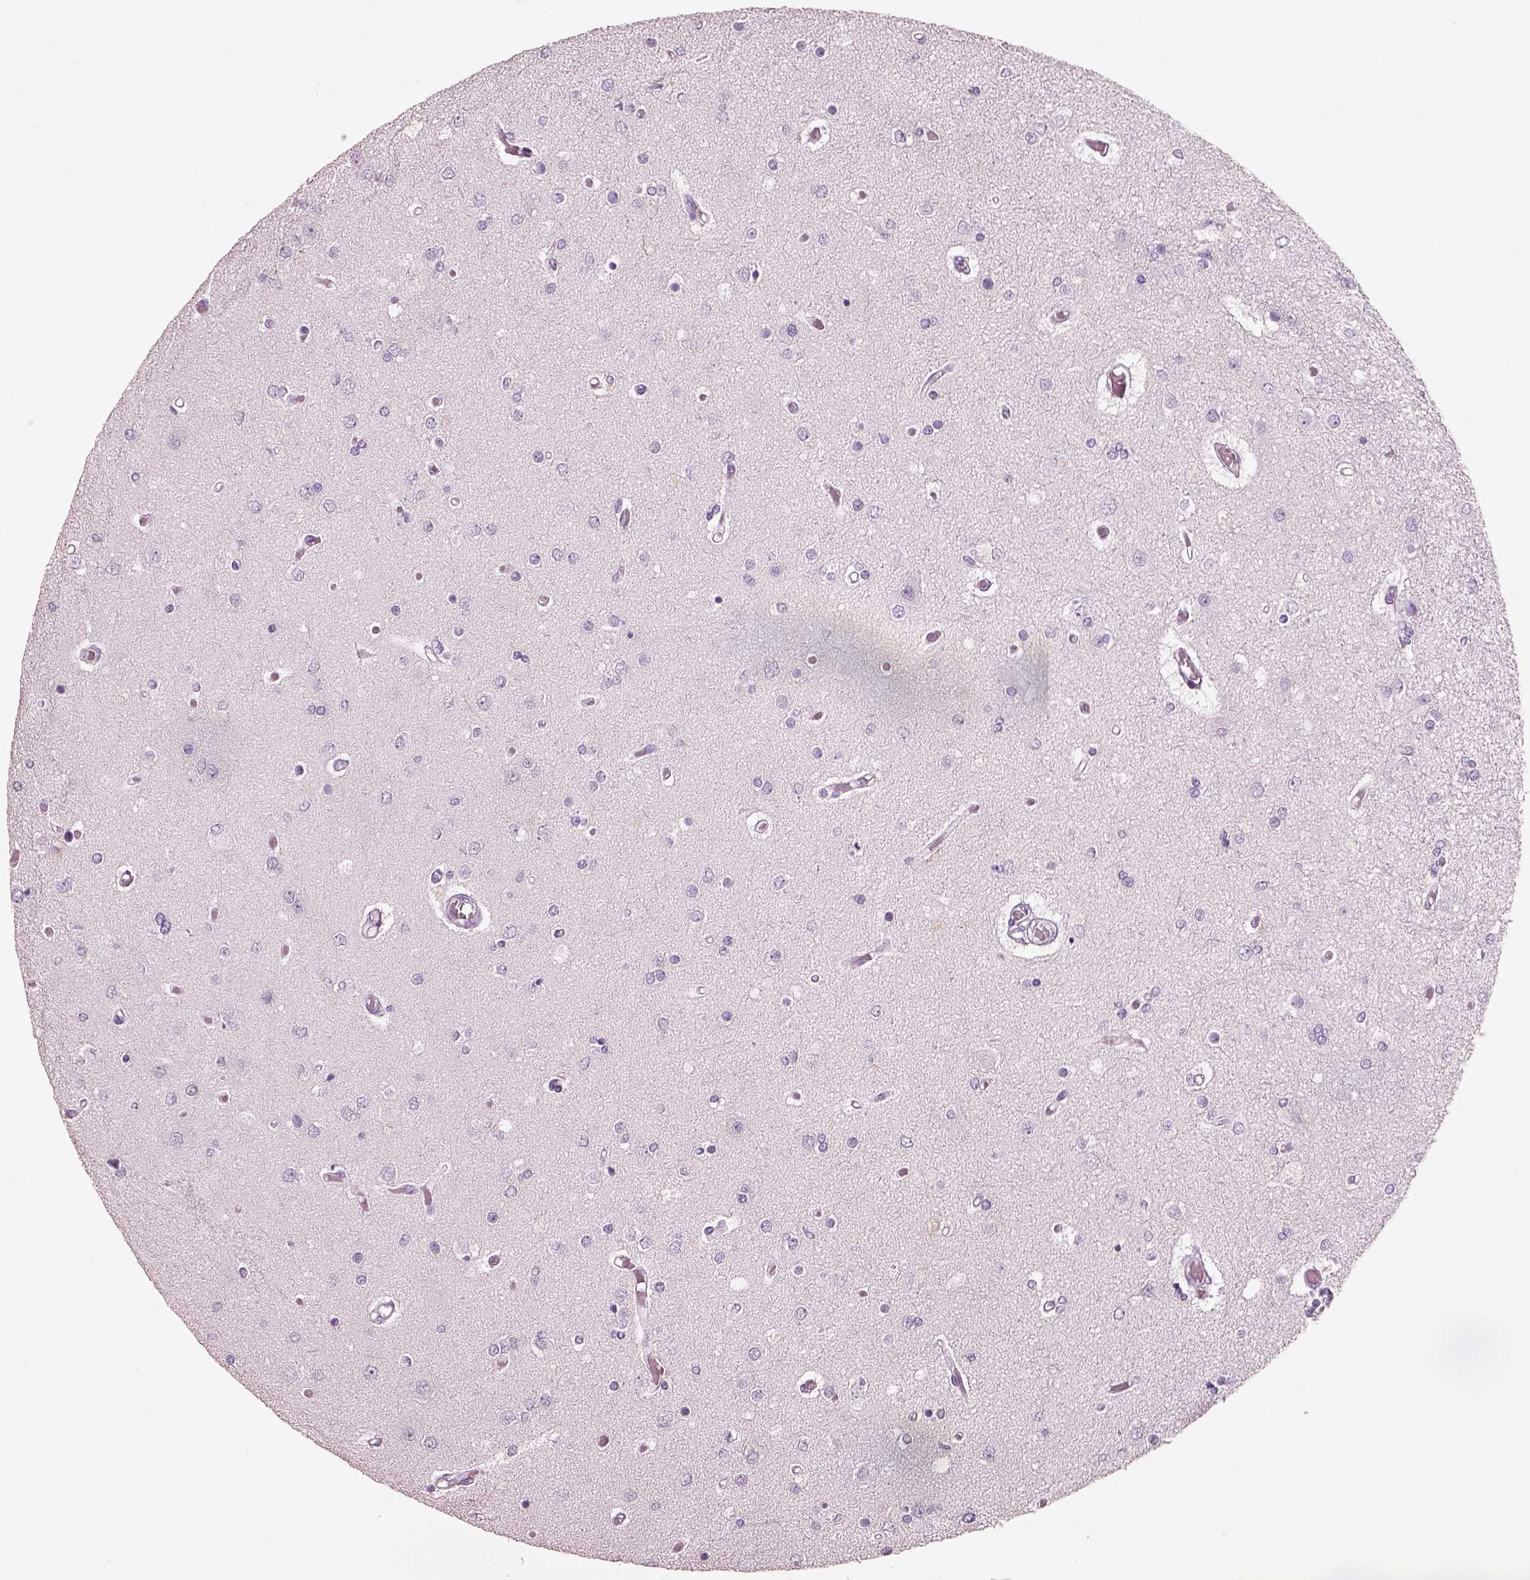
{"staining": {"intensity": "negative", "quantity": "none", "location": "none"}, "tissue": "glioma", "cell_type": "Tumor cells", "image_type": "cancer", "snomed": [{"axis": "morphology", "description": "Glioma, malignant, High grade"}, {"axis": "topography", "description": "Cerebral cortex"}], "caption": "Immunohistochemistry (IHC) micrograph of human malignant high-grade glioma stained for a protein (brown), which exhibits no staining in tumor cells. Nuclei are stained in blue.", "gene": "PNOC", "patient": {"sex": "male", "age": 79}}